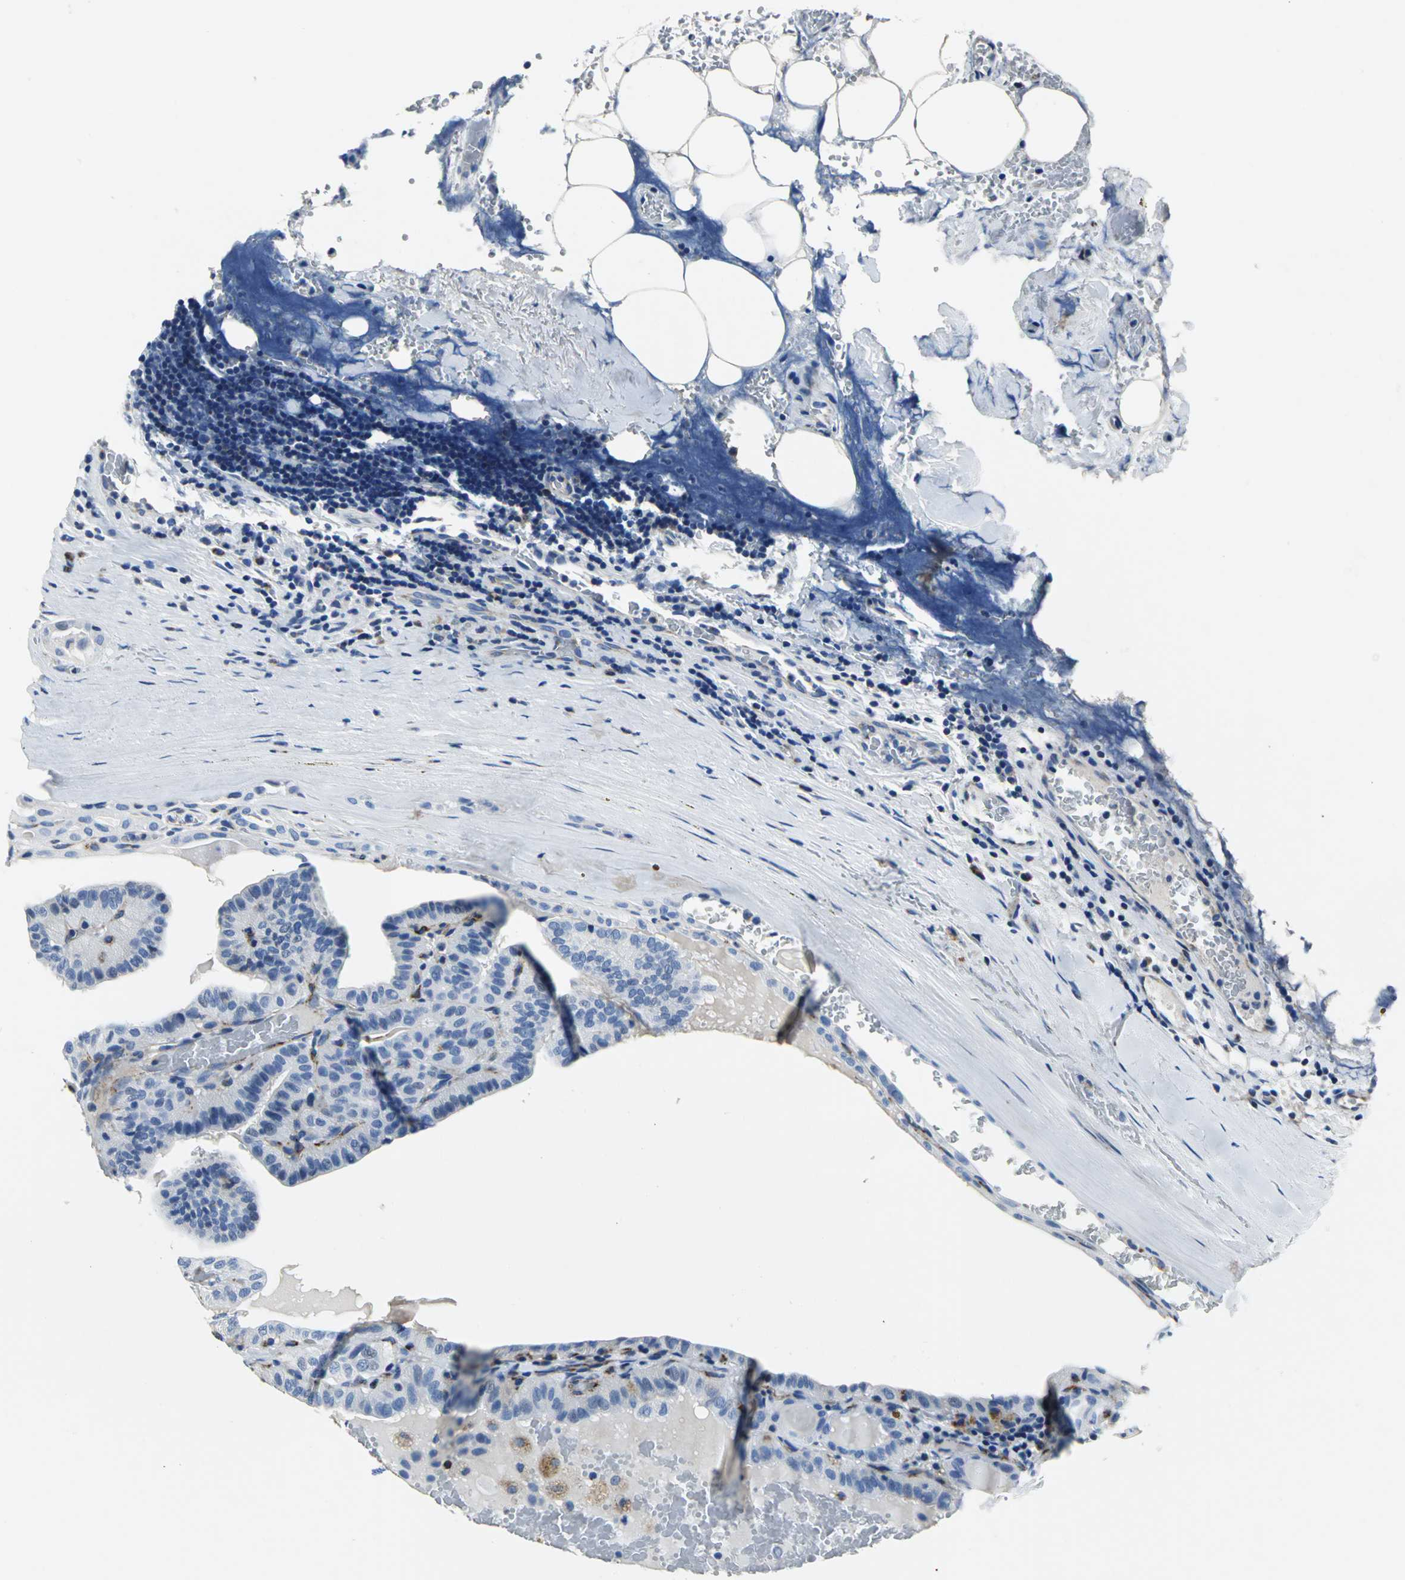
{"staining": {"intensity": "weak", "quantity": "<25%", "location": "cytoplasmic/membranous"}, "tissue": "thyroid cancer", "cell_type": "Tumor cells", "image_type": "cancer", "snomed": [{"axis": "morphology", "description": "Papillary adenocarcinoma, NOS"}, {"axis": "topography", "description": "Thyroid gland"}], "caption": "Tumor cells show no significant protein positivity in thyroid papillary adenocarcinoma. (DAB immunohistochemistry with hematoxylin counter stain).", "gene": "IFI6", "patient": {"sex": "male", "age": 77}}